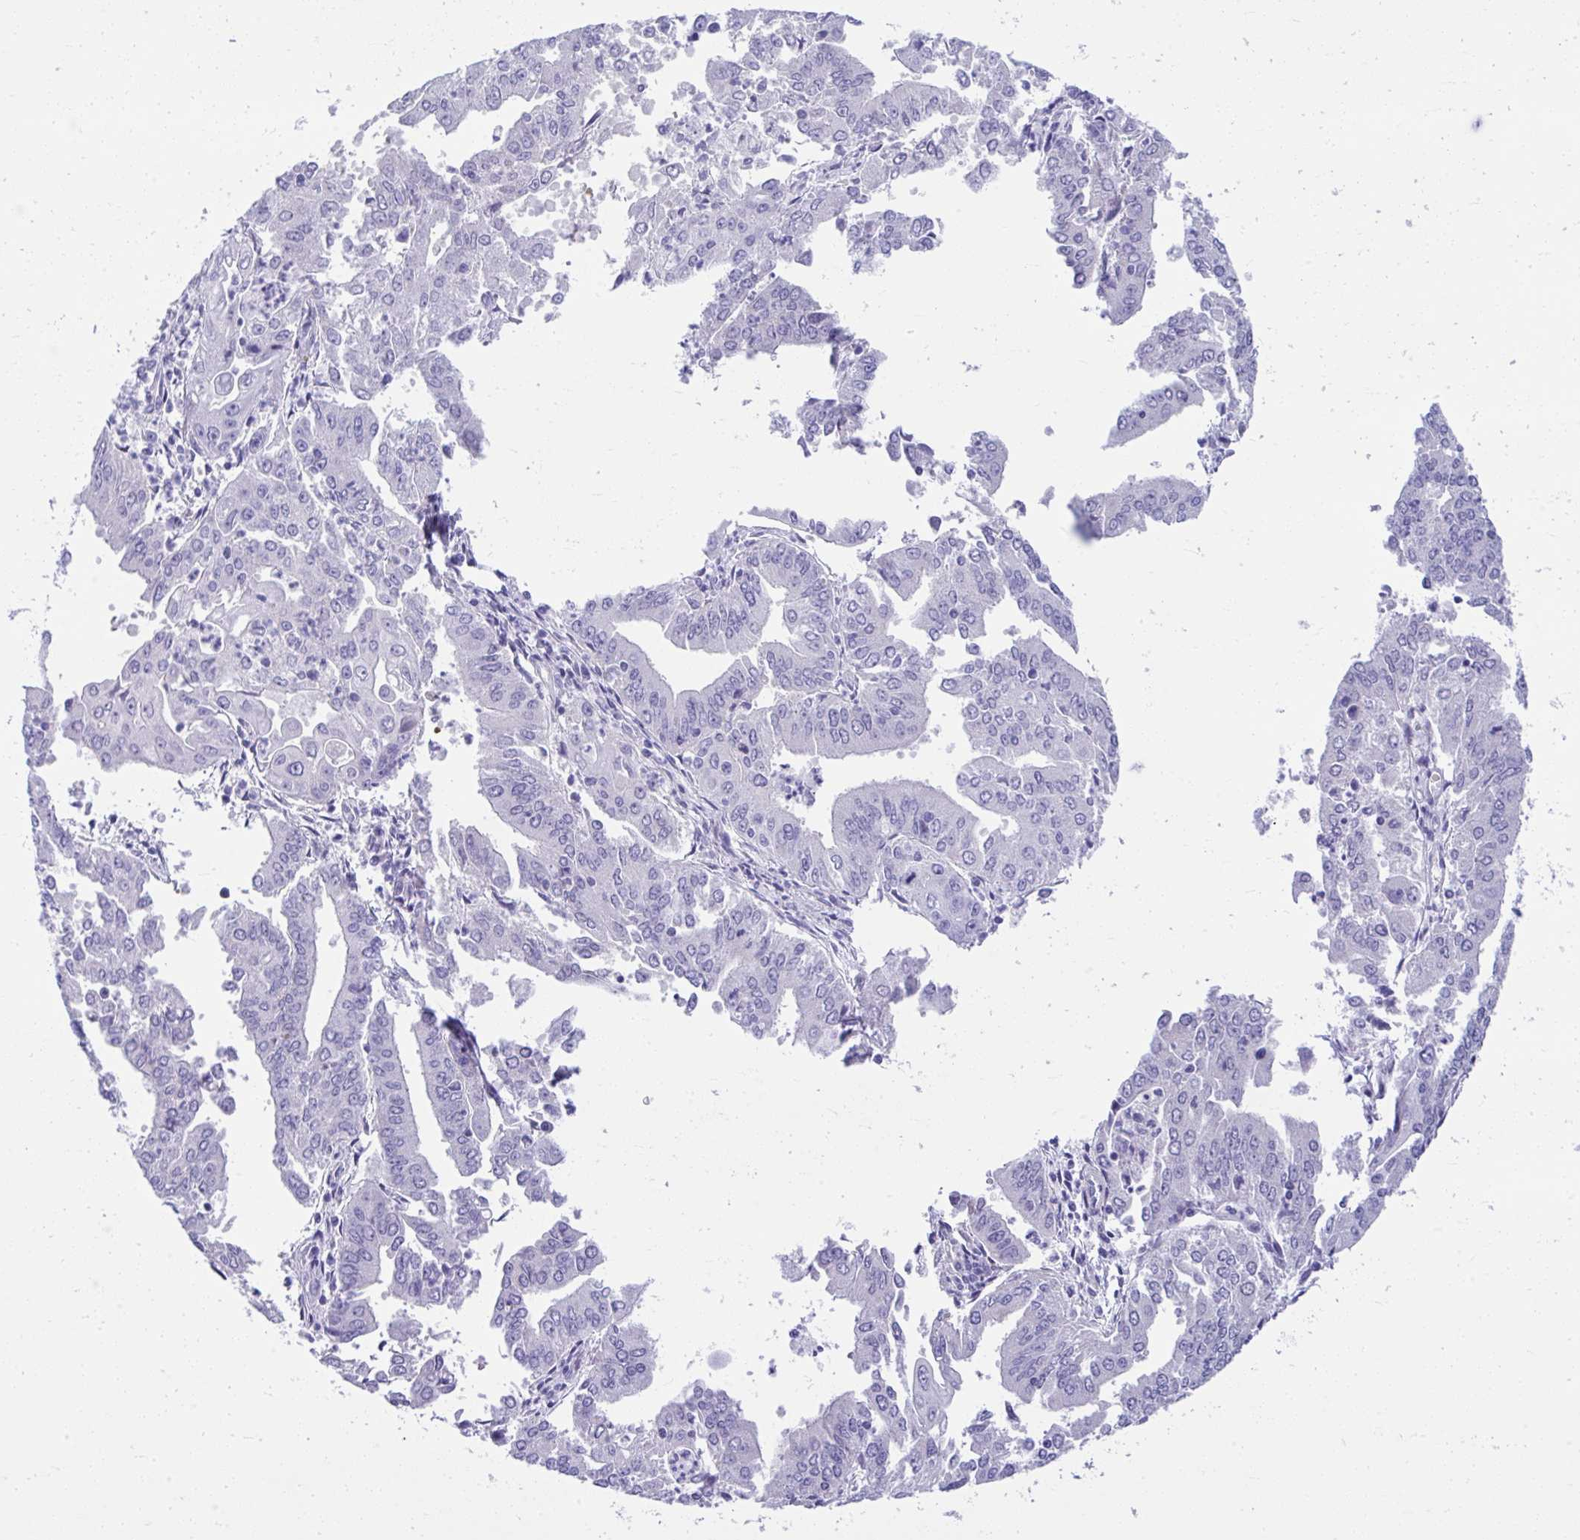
{"staining": {"intensity": "negative", "quantity": "none", "location": "none"}, "tissue": "cervical cancer", "cell_type": "Tumor cells", "image_type": "cancer", "snomed": [{"axis": "morphology", "description": "Adenocarcinoma, NOS"}, {"axis": "topography", "description": "Cervix"}], "caption": "Protein analysis of cervical cancer (adenocarcinoma) displays no significant expression in tumor cells. (Stains: DAB (3,3'-diaminobenzidine) IHC with hematoxylin counter stain, Microscopy: brightfield microscopy at high magnification).", "gene": "ISL1", "patient": {"sex": "female", "age": 56}}